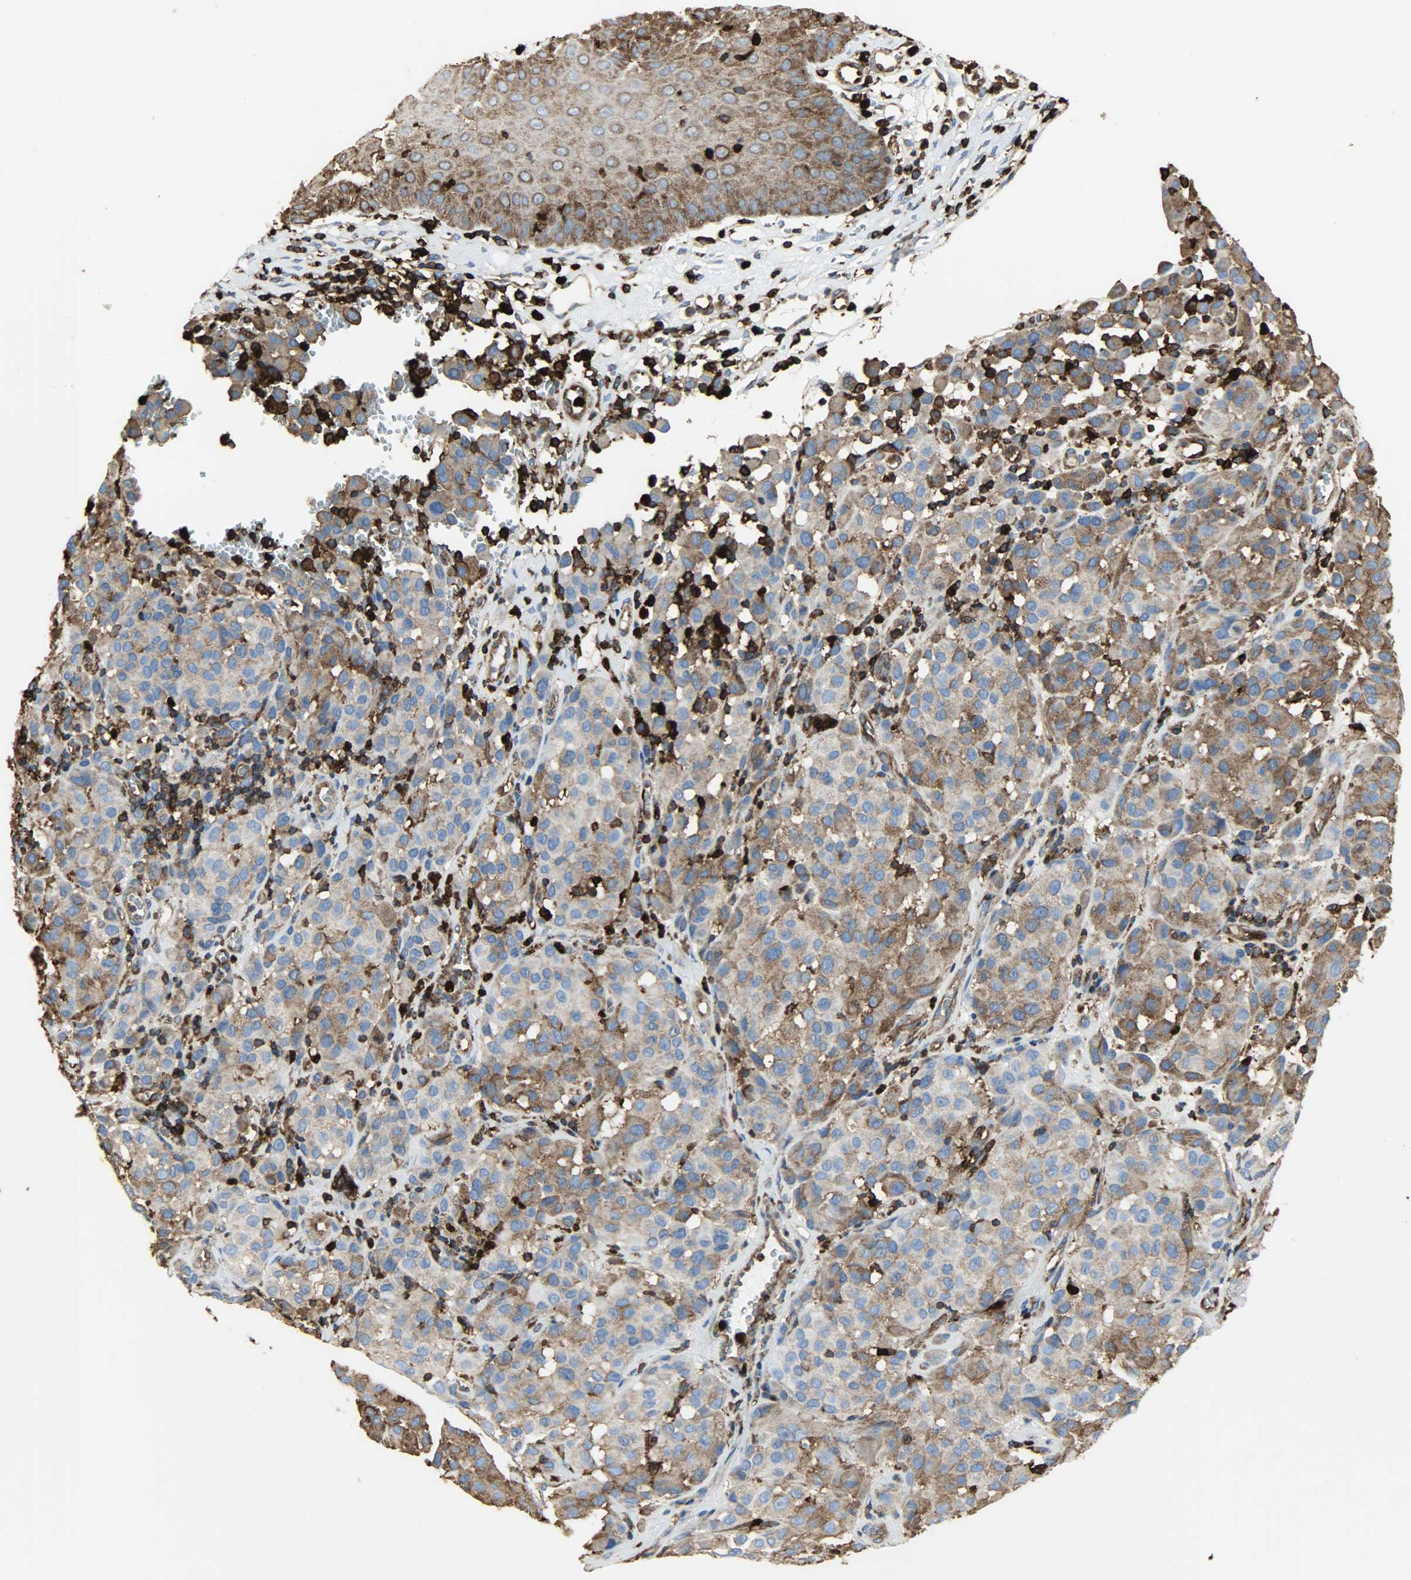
{"staining": {"intensity": "strong", "quantity": ">75%", "location": "cytoplasmic/membranous"}, "tissue": "melanoma", "cell_type": "Tumor cells", "image_type": "cancer", "snomed": [{"axis": "morphology", "description": "Malignant melanoma, NOS"}, {"axis": "topography", "description": "Skin"}], "caption": "A photomicrograph of human melanoma stained for a protein reveals strong cytoplasmic/membranous brown staining in tumor cells.", "gene": "VASP", "patient": {"sex": "female", "age": 21}}